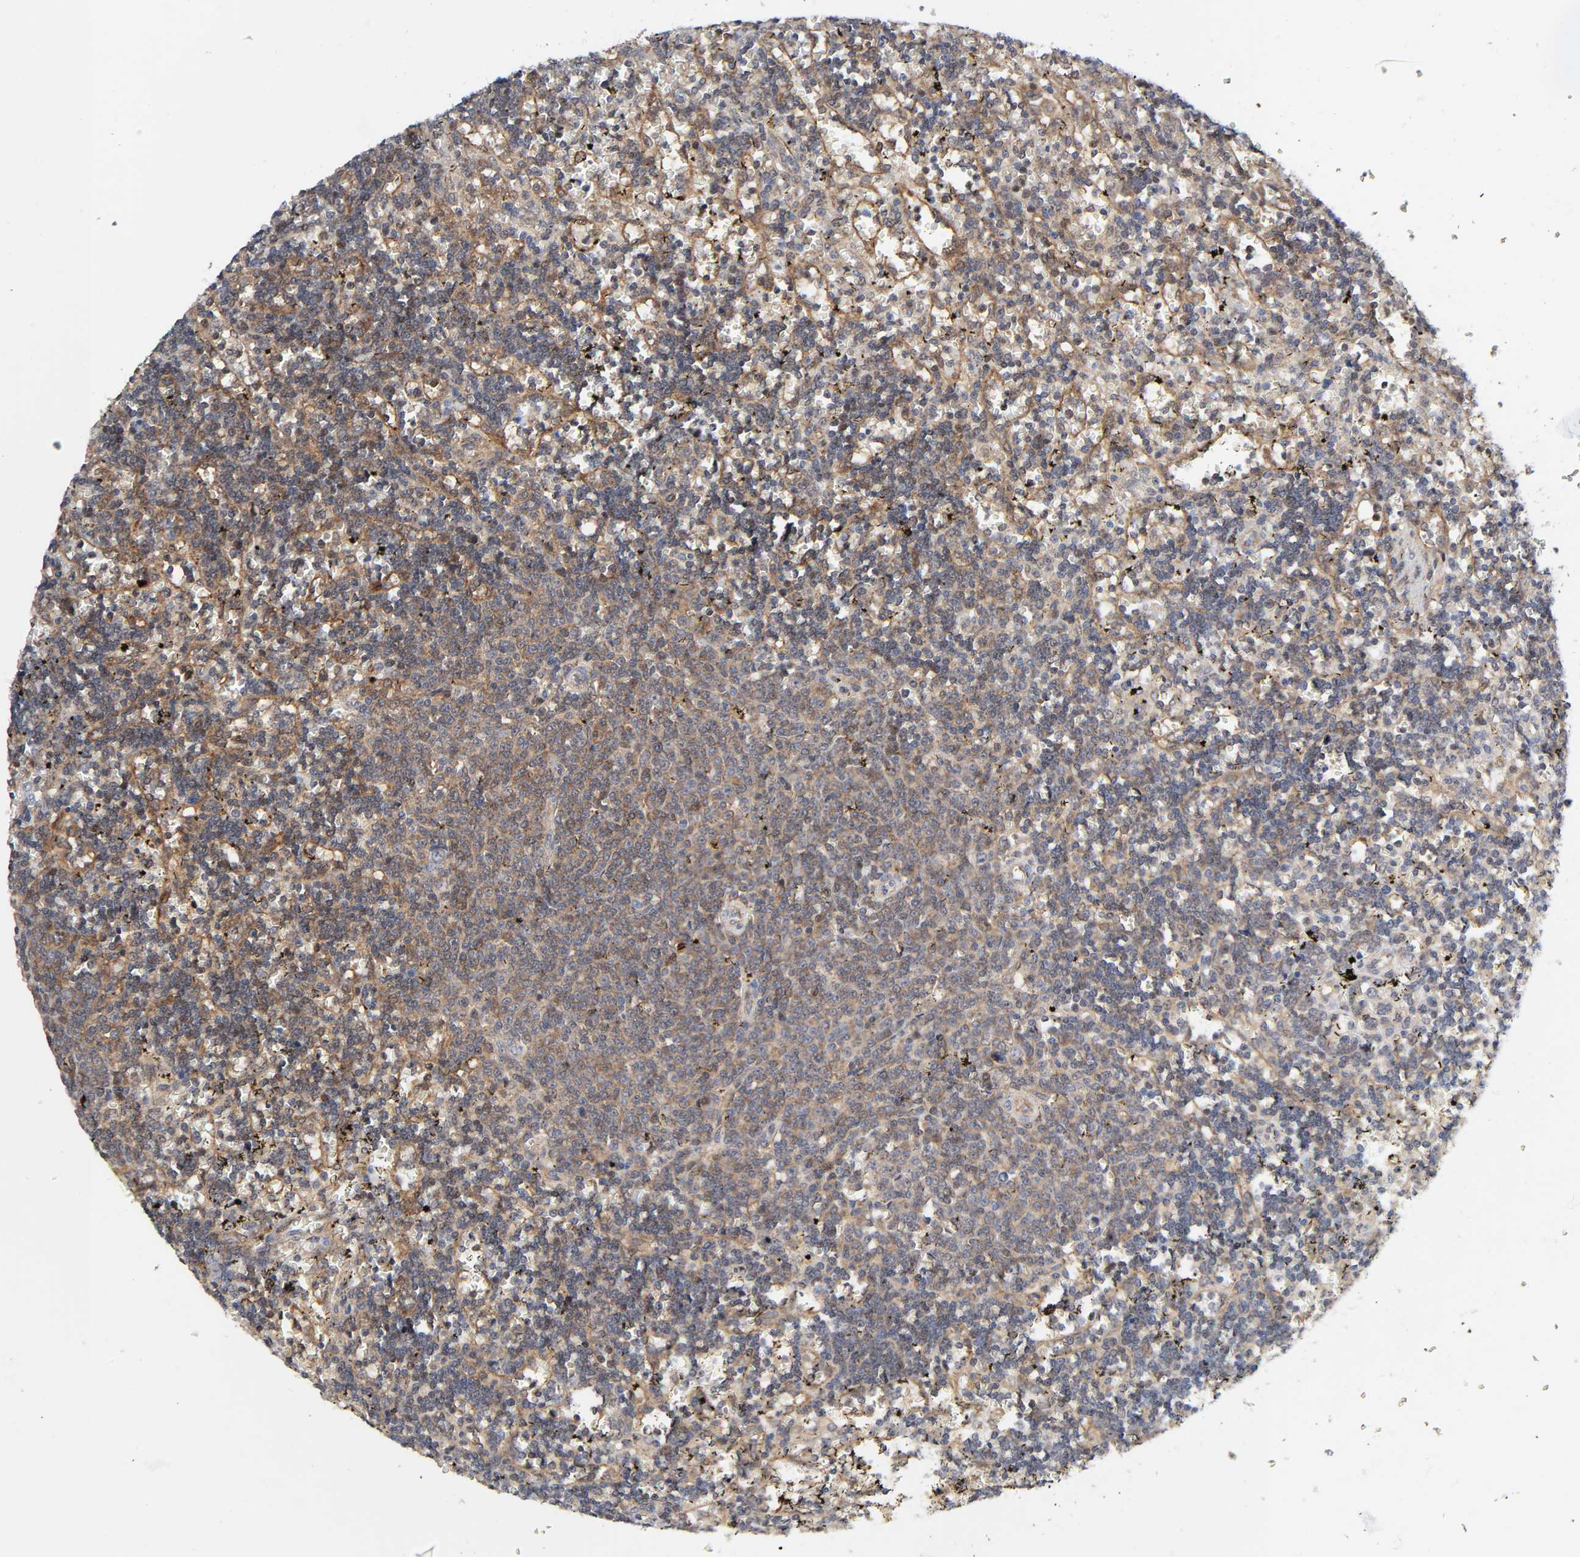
{"staining": {"intensity": "negative", "quantity": "none", "location": "none"}, "tissue": "lymphoma", "cell_type": "Tumor cells", "image_type": "cancer", "snomed": [{"axis": "morphology", "description": "Malignant lymphoma, non-Hodgkin's type, Low grade"}, {"axis": "topography", "description": "Spleen"}], "caption": "The histopathology image displays no staining of tumor cells in lymphoma.", "gene": "MAPK1", "patient": {"sex": "male", "age": 60}}